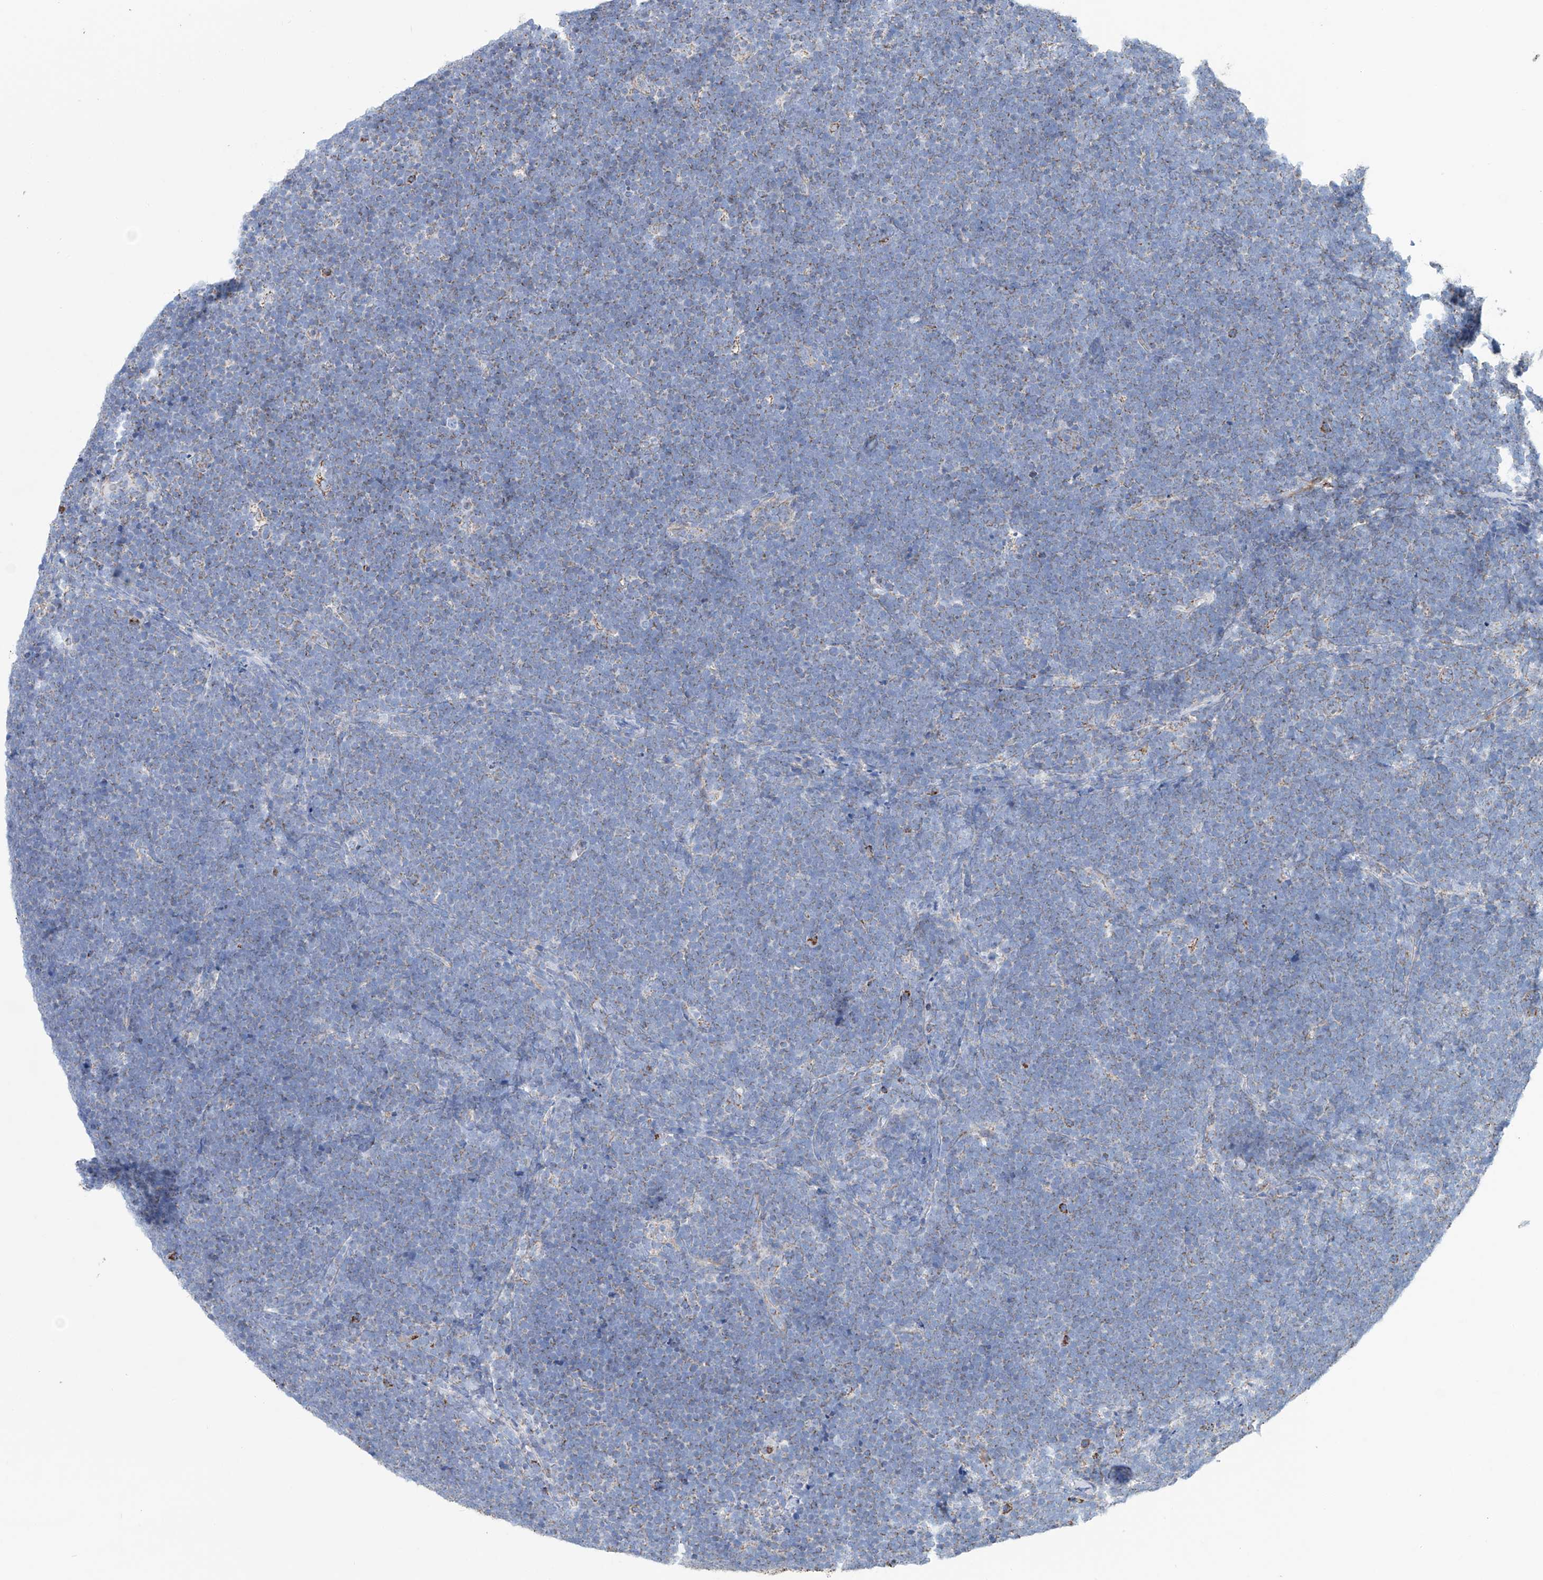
{"staining": {"intensity": "negative", "quantity": "none", "location": "none"}, "tissue": "lymphoma", "cell_type": "Tumor cells", "image_type": "cancer", "snomed": [{"axis": "morphology", "description": "Malignant lymphoma, non-Hodgkin's type, High grade"}, {"axis": "topography", "description": "Lymph node"}], "caption": "This is an immunohistochemistry micrograph of human high-grade malignant lymphoma, non-Hodgkin's type. There is no staining in tumor cells.", "gene": "ALDH6A1", "patient": {"sex": "male", "age": 13}}